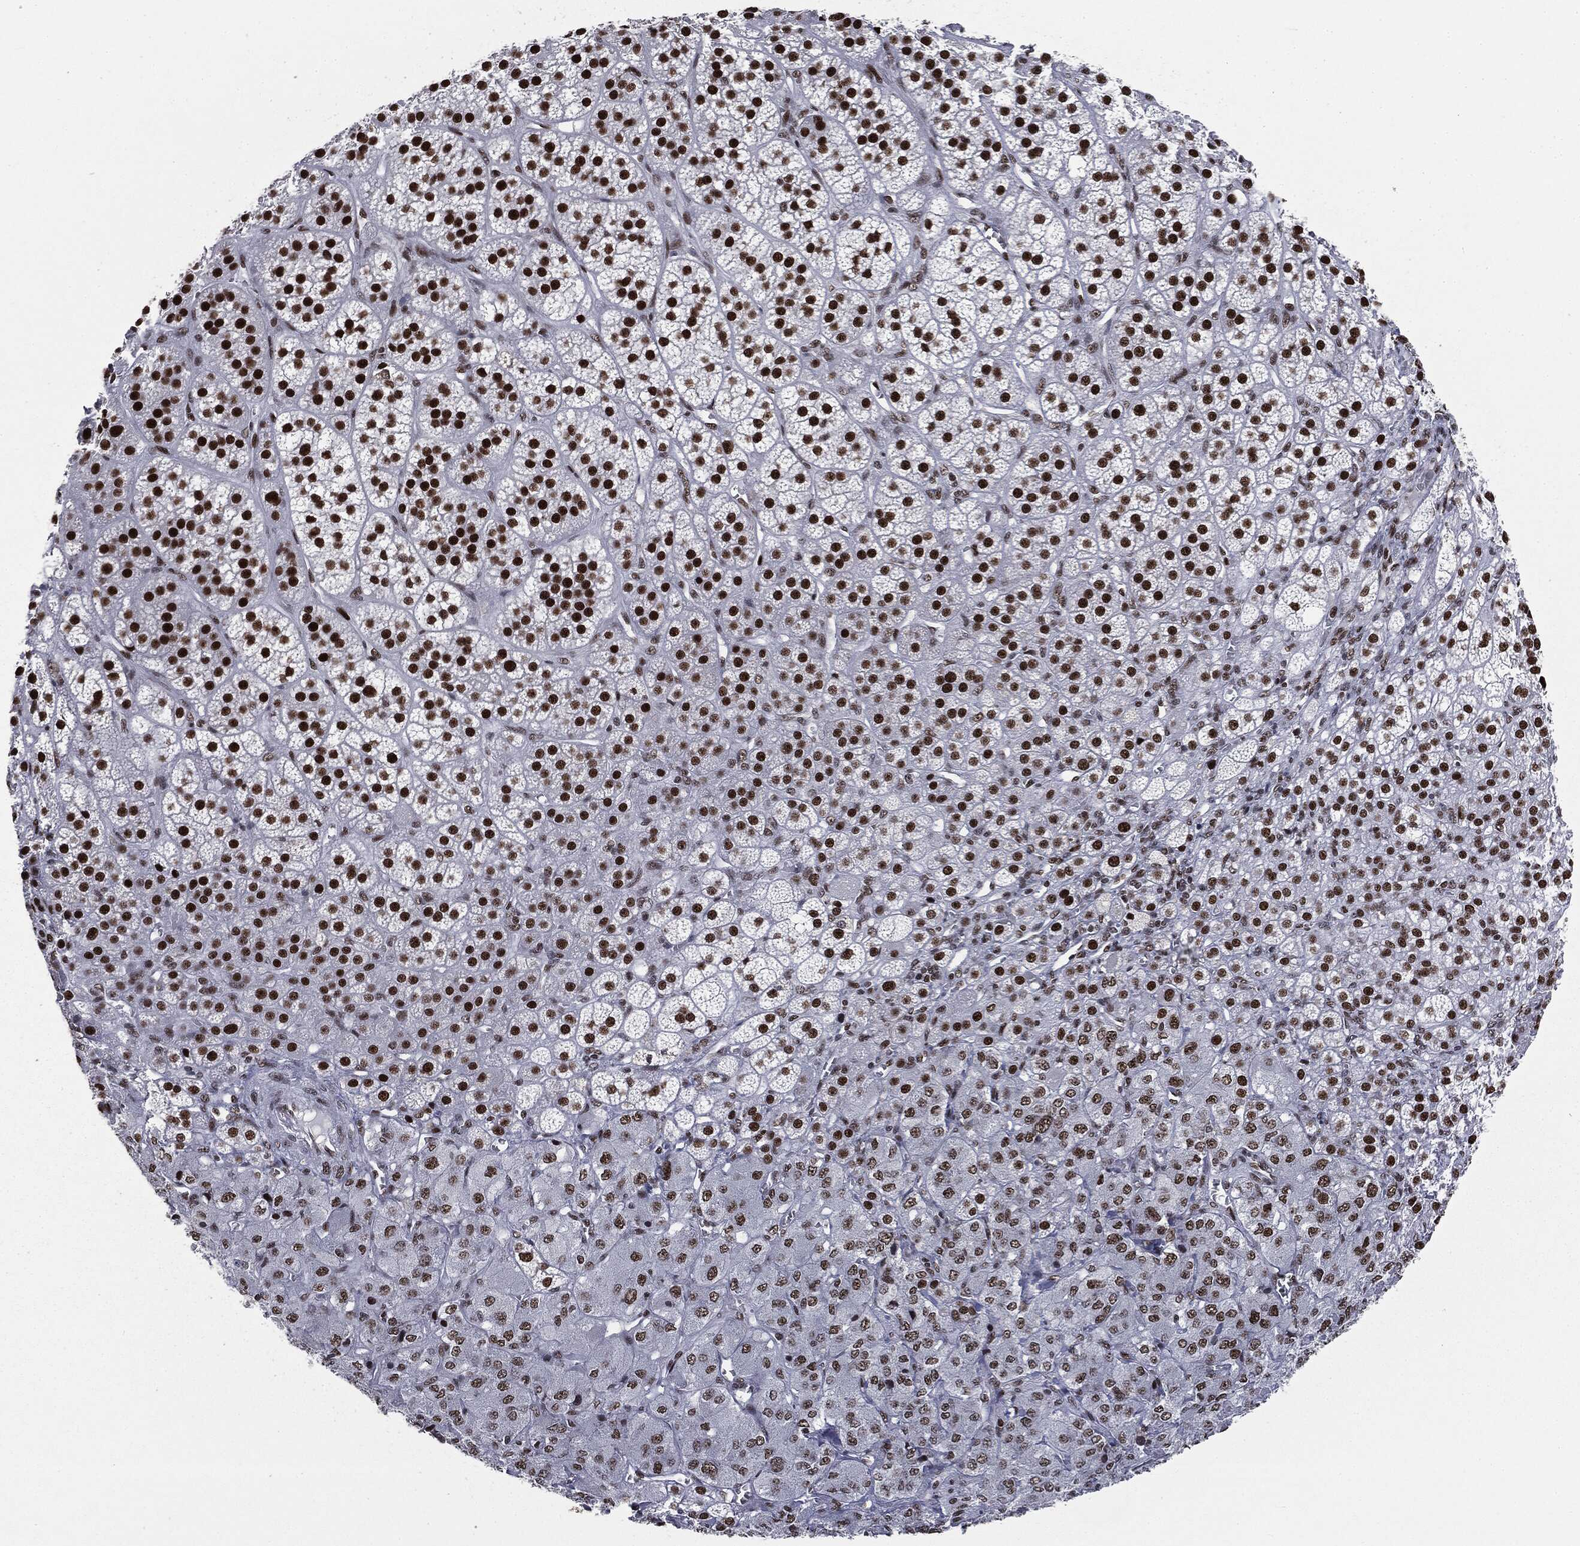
{"staining": {"intensity": "strong", "quantity": ">75%", "location": "nuclear"}, "tissue": "adrenal gland", "cell_type": "Glandular cells", "image_type": "normal", "snomed": [{"axis": "morphology", "description": "Normal tissue, NOS"}, {"axis": "topography", "description": "Adrenal gland"}], "caption": "Glandular cells exhibit high levels of strong nuclear expression in about >75% of cells in unremarkable human adrenal gland. (brown staining indicates protein expression, while blue staining denotes nuclei).", "gene": "MSH2", "patient": {"sex": "female", "age": 60}}